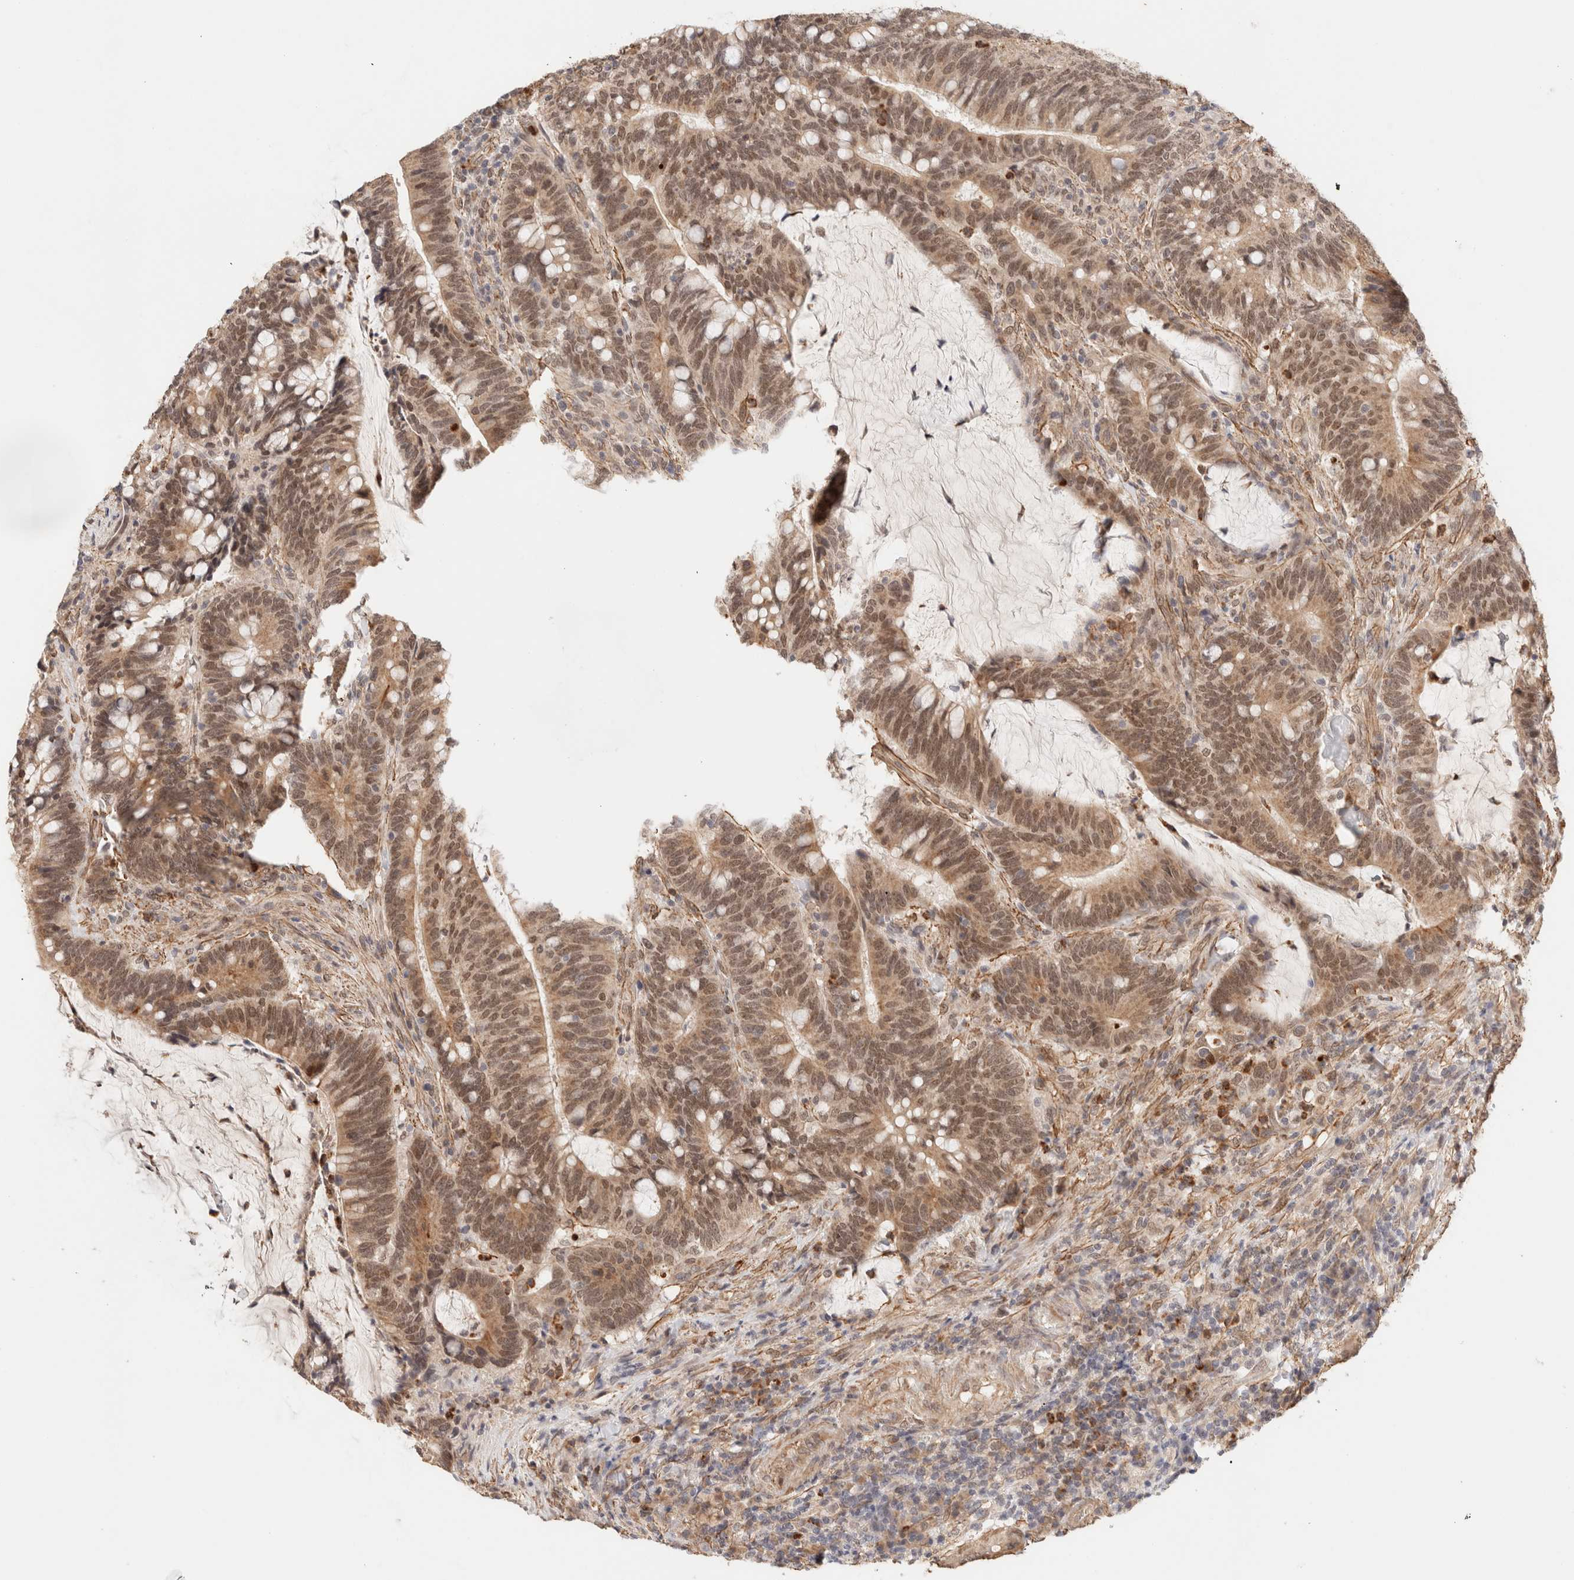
{"staining": {"intensity": "moderate", "quantity": ">75%", "location": "cytoplasmic/membranous,nuclear"}, "tissue": "colorectal cancer", "cell_type": "Tumor cells", "image_type": "cancer", "snomed": [{"axis": "morphology", "description": "Adenocarcinoma, NOS"}, {"axis": "topography", "description": "Colon"}], "caption": "Colorectal cancer stained with immunohistochemistry (IHC) shows moderate cytoplasmic/membranous and nuclear positivity in about >75% of tumor cells.", "gene": "BRPF3", "patient": {"sex": "female", "age": 66}}